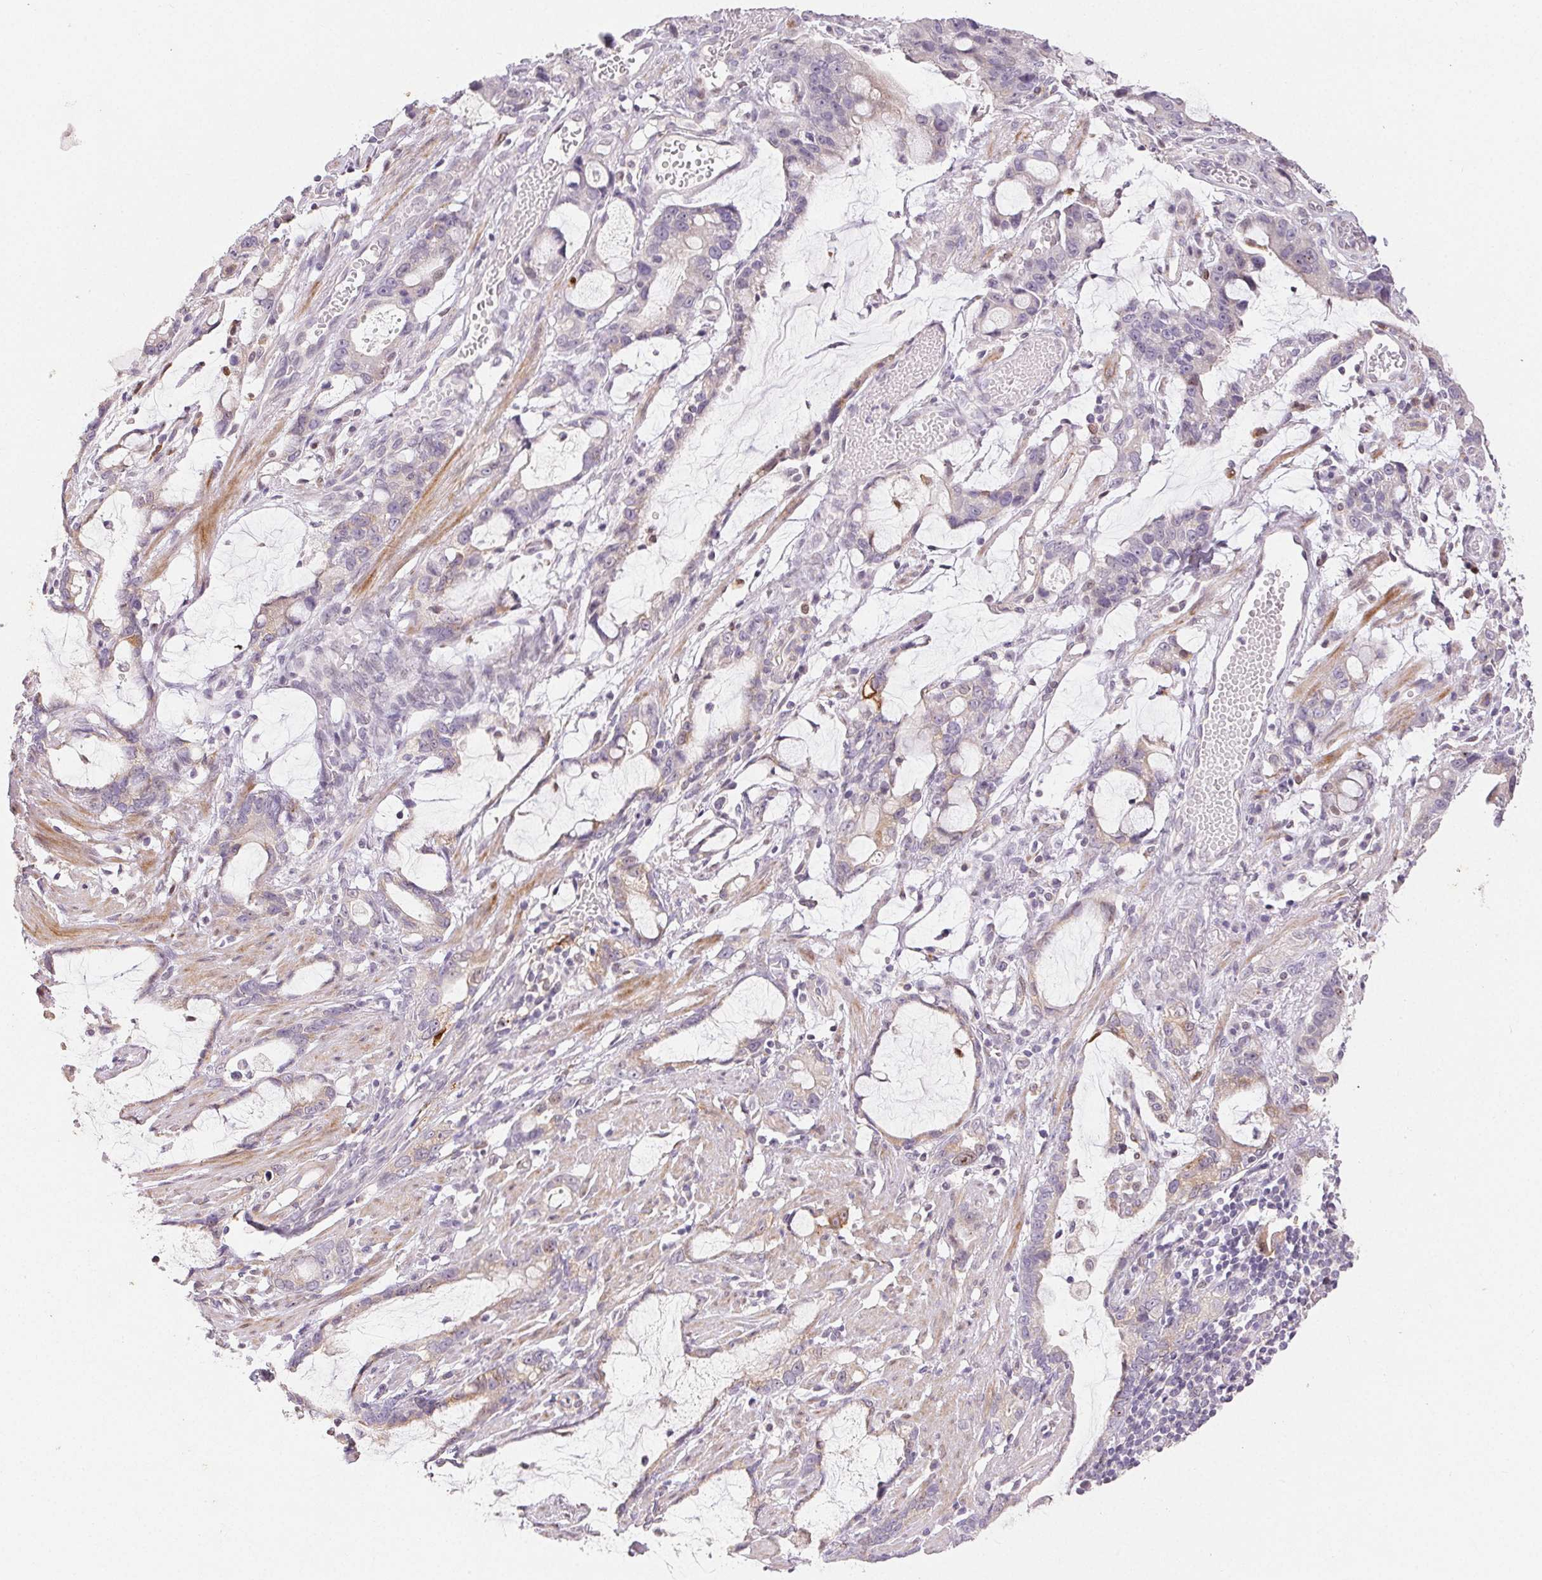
{"staining": {"intensity": "negative", "quantity": "none", "location": "none"}, "tissue": "stomach cancer", "cell_type": "Tumor cells", "image_type": "cancer", "snomed": [{"axis": "morphology", "description": "Adenocarcinoma, NOS"}, {"axis": "topography", "description": "Stomach"}], "caption": "Stomach adenocarcinoma stained for a protein using immunohistochemistry shows no positivity tumor cells.", "gene": "RPGRIP1", "patient": {"sex": "male", "age": 55}}